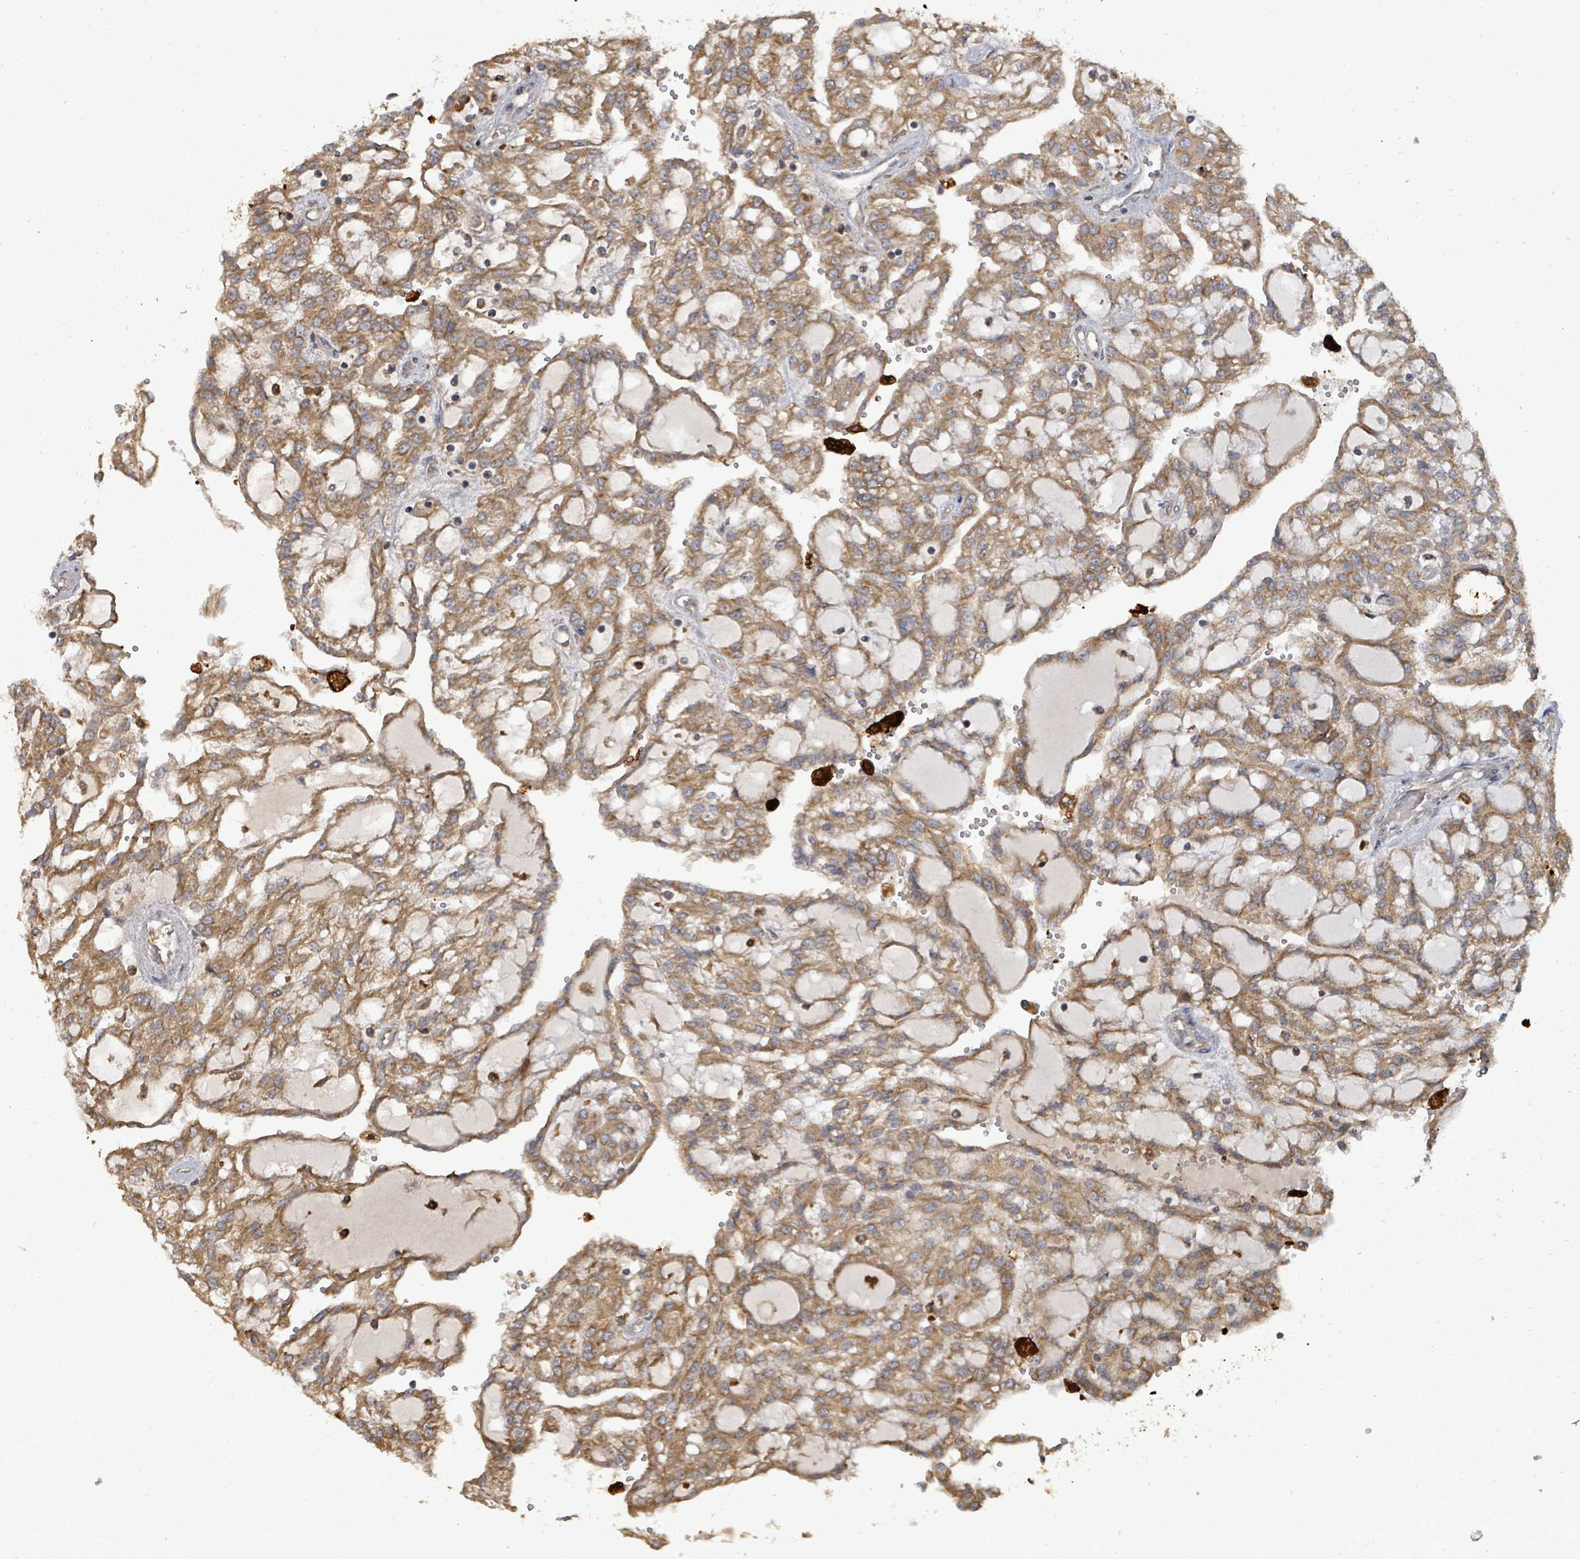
{"staining": {"intensity": "moderate", "quantity": ">75%", "location": "cytoplasmic/membranous"}, "tissue": "renal cancer", "cell_type": "Tumor cells", "image_type": "cancer", "snomed": [{"axis": "morphology", "description": "Adenocarcinoma, NOS"}, {"axis": "topography", "description": "Kidney"}], "caption": "Renal cancer (adenocarcinoma) tissue exhibits moderate cytoplasmic/membranous expression in approximately >75% of tumor cells, visualized by immunohistochemistry. The staining was performed using DAB (3,3'-diaminobenzidine) to visualize the protein expression in brown, while the nuclei were stained in blue with hematoxylin (Magnification: 20x).", "gene": "EIF3C", "patient": {"sex": "male", "age": 63}}